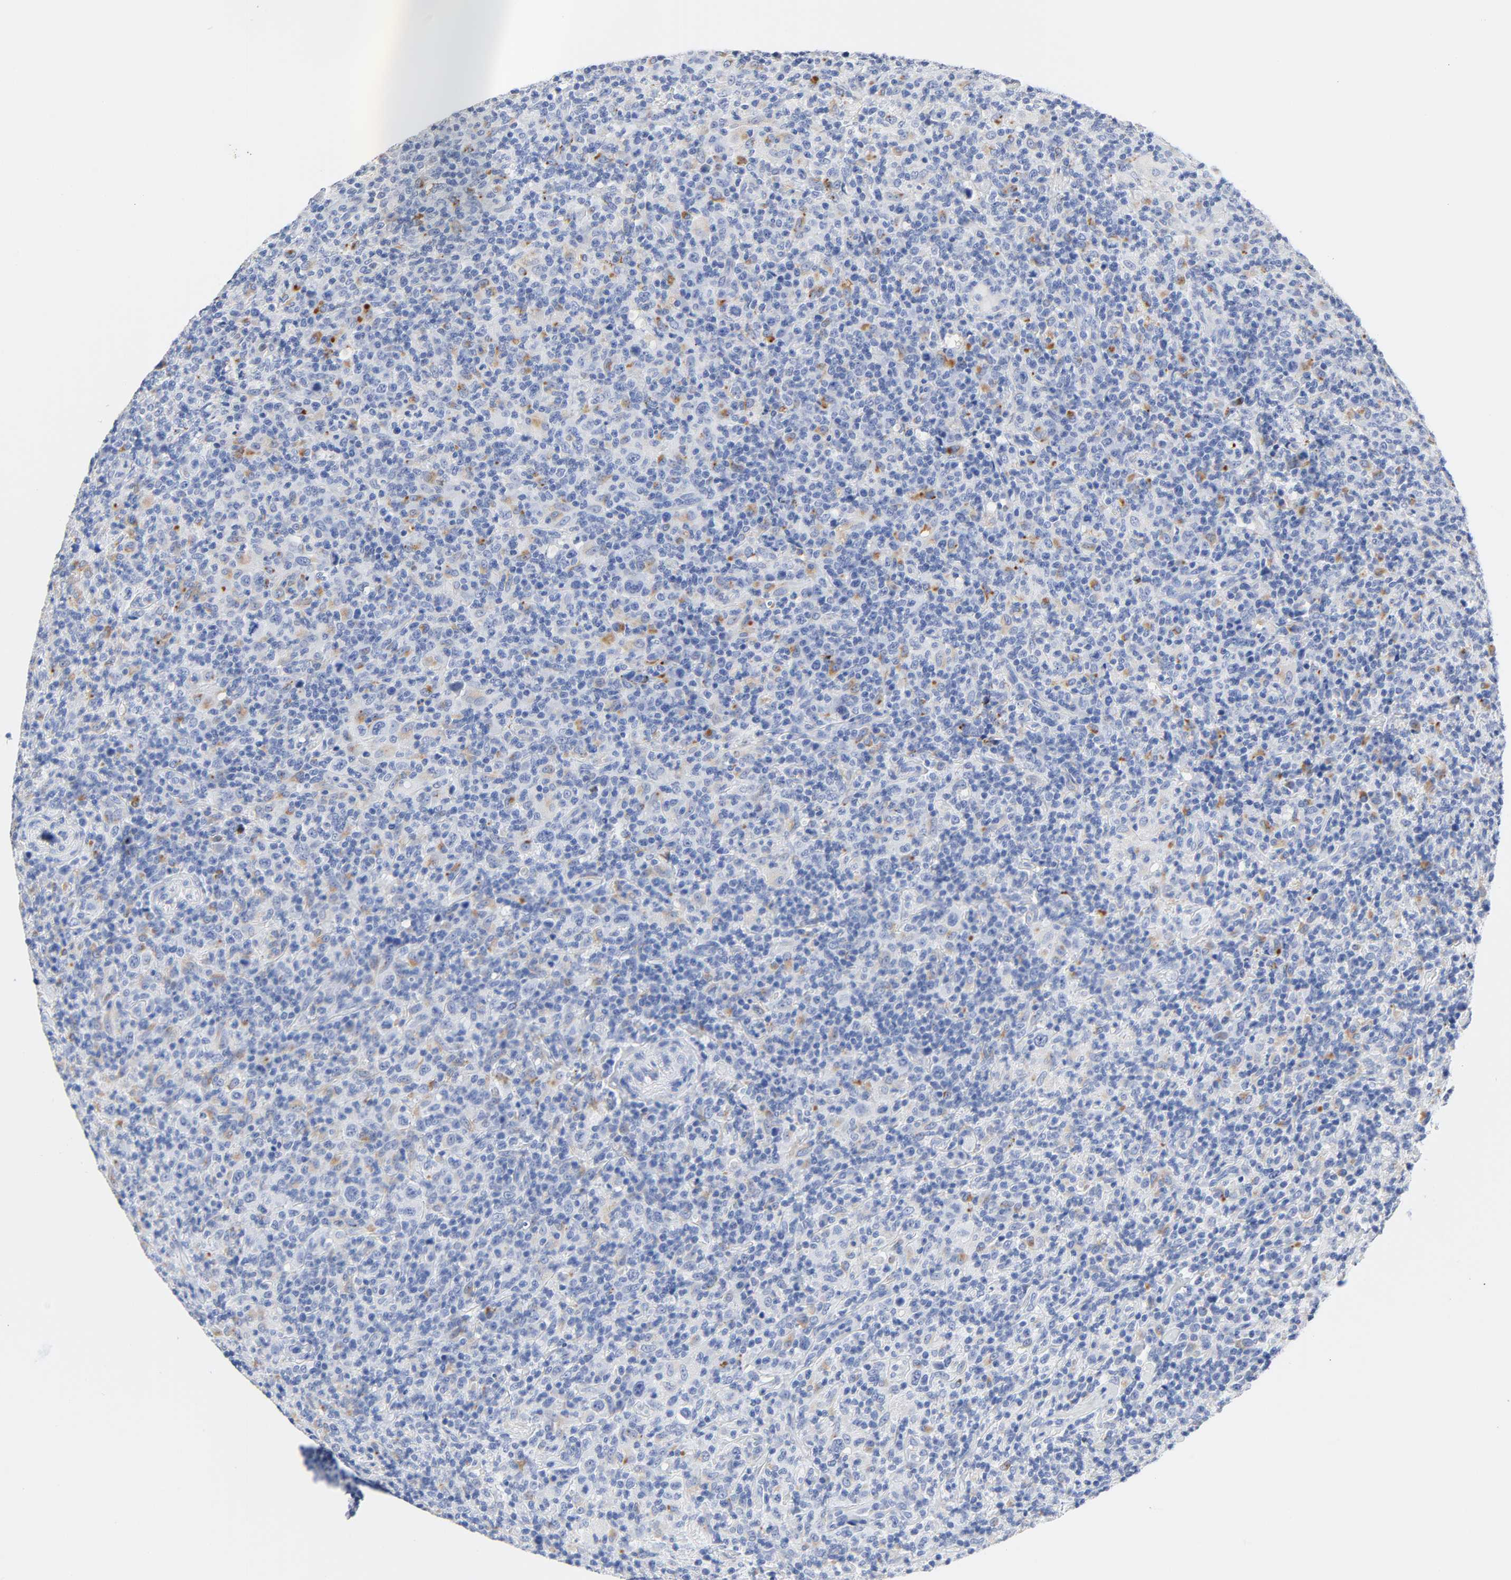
{"staining": {"intensity": "moderate", "quantity": "<25%", "location": "cytoplasmic/membranous"}, "tissue": "lymphoma", "cell_type": "Tumor cells", "image_type": "cancer", "snomed": [{"axis": "morphology", "description": "Hodgkin's disease, NOS"}, {"axis": "topography", "description": "Lymph node"}], "caption": "Immunohistochemistry (DAB) staining of Hodgkin's disease exhibits moderate cytoplasmic/membranous protein positivity in about <25% of tumor cells. (DAB IHC, brown staining for protein, blue staining for nuclei).", "gene": "PLP1", "patient": {"sex": "male", "age": 65}}